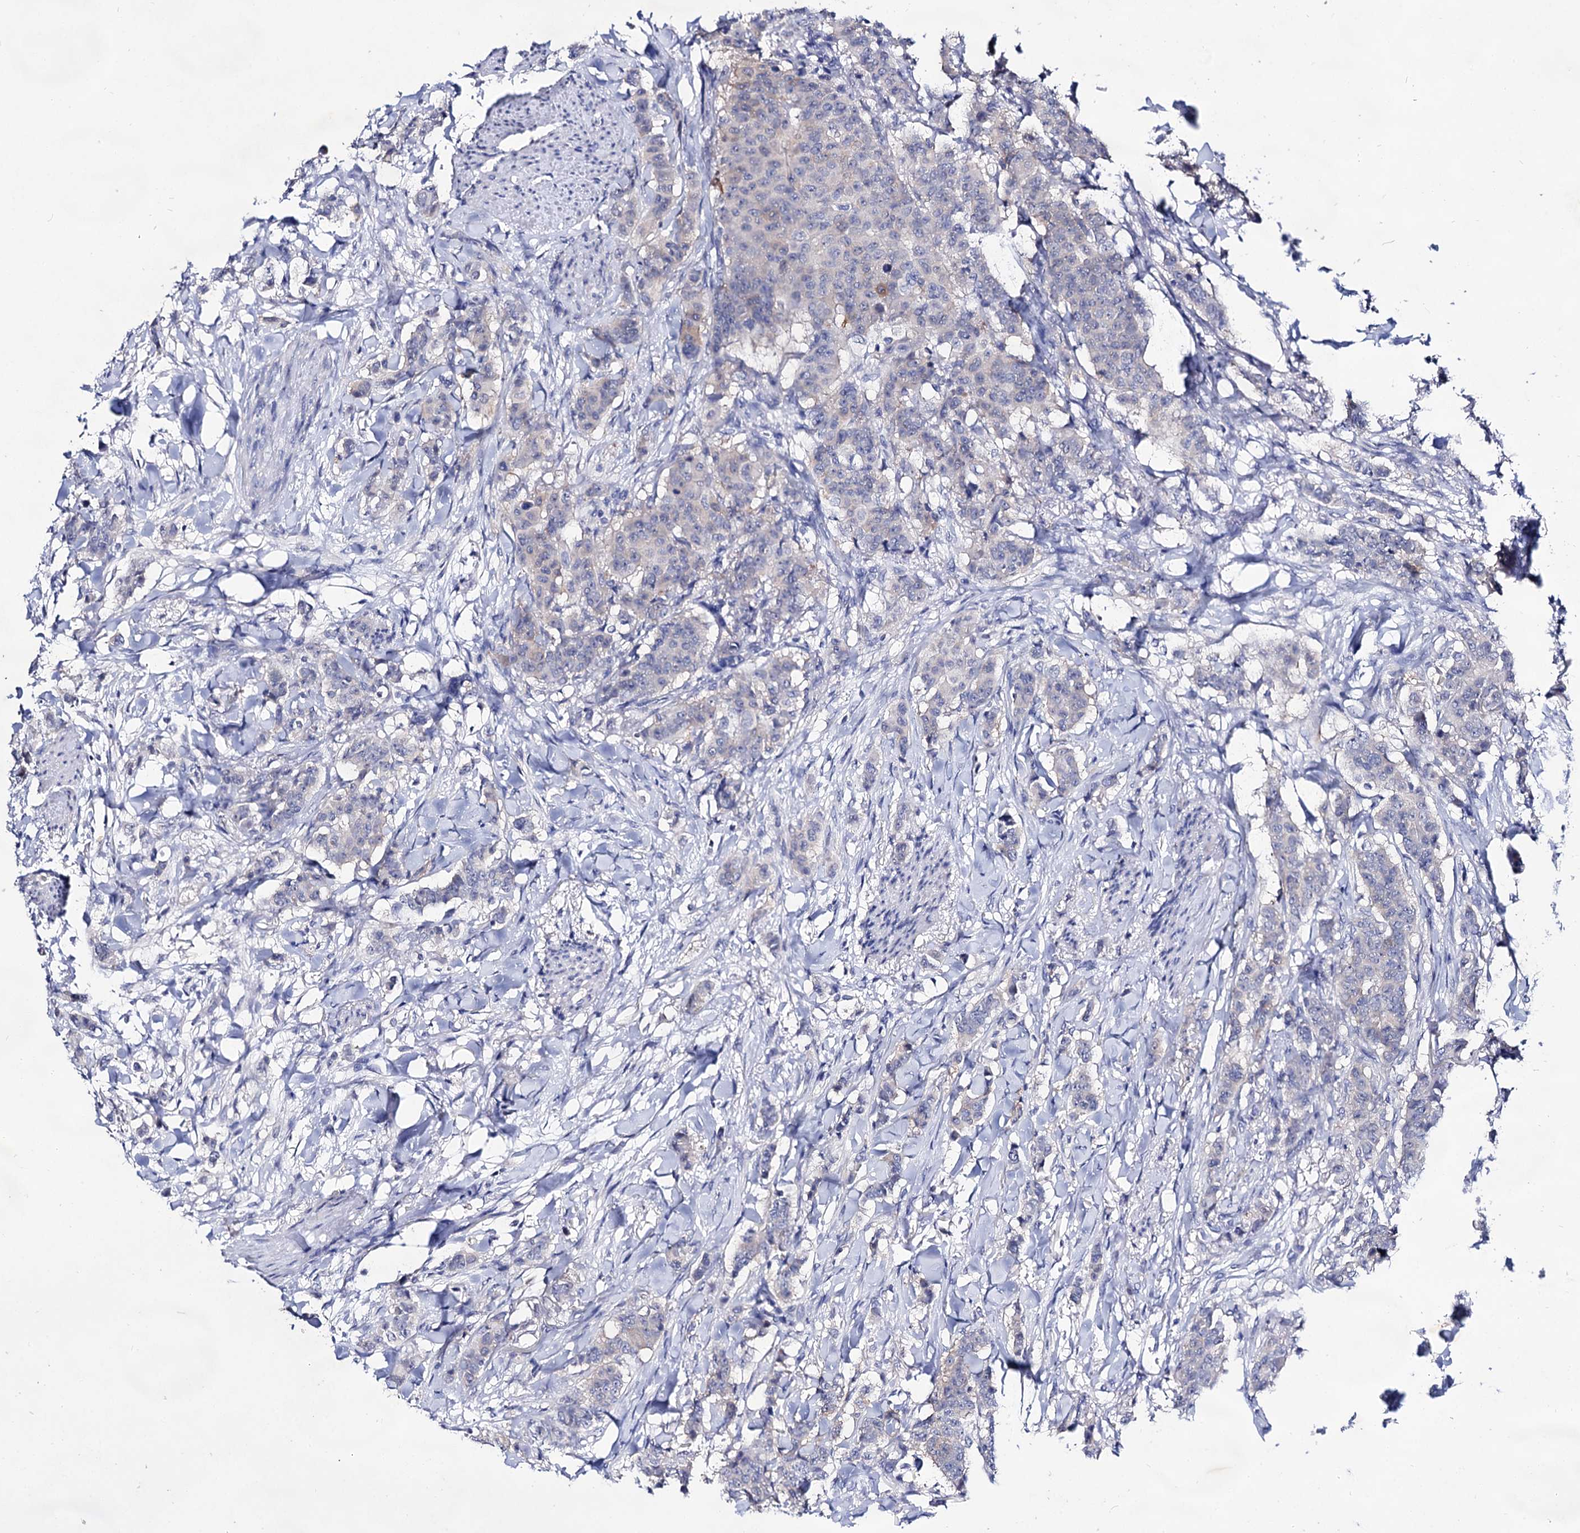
{"staining": {"intensity": "negative", "quantity": "none", "location": "none"}, "tissue": "breast cancer", "cell_type": "Tumor cells", "image_type": "cancer", "snomed": [{"axis": "morphology", "description": "Duct carcinoma"}, {"axis": "topography", "description": "Breast"}], "caption": "Immunohistochemical staining of human invasive ductal carcinoma (breast) exhibits no significant expression in tumor cells. (DAB (3,3'-diaminobenzidine) immunohistochemistry (IHC) visualized using brightfield microscopy, high magnification).", "gene": "ARFIP2", "patient": {"sex": "female", "age": 40}}